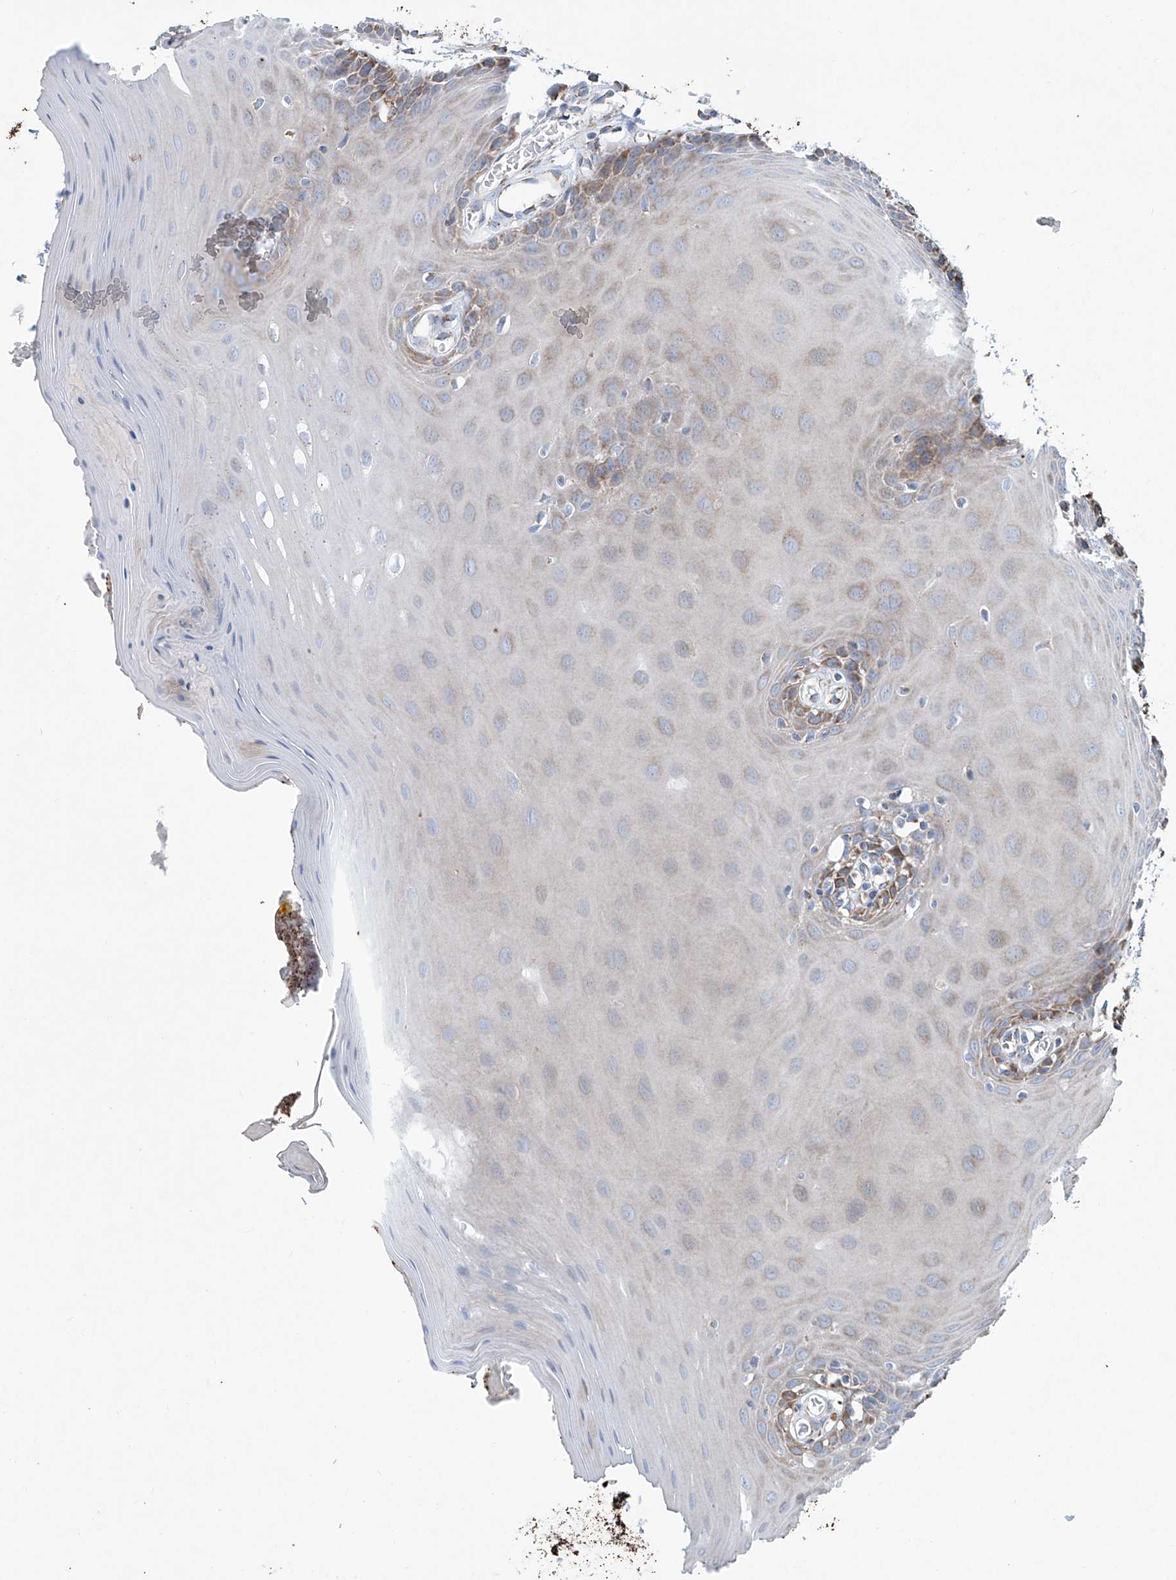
{"staining": {"intensity": "moderate", "quantity": "<25%", "location": "cytoplasmic/membranous"}, "tissue": "oral mucosa", "cell_type": "Squamous epithelial cells", "image_type": "normal", "snomed": [{"axis": "morphology", "description": "Normal tissue, NOS"}, {"axis": "morphology", "description": "Squamous cell carcinoma, NOS"}, {"axis": "topography", "description": "Skeletal muscle"}, {"axis": "topography", "description": "Oral tissue"}, {"axis": "topography", "description": "Salivary gland"}, {"axis": "topography", "description": "Head-Neck"}], "caption": "Immunohistochemistry micrograph of normal human oral mucosa stained for a protein (brown), which reveals low levels of moderate cytoplasmic/membranous expression in approximately <25% of squamous epithelial cells.", "gene": "ALDH6A1", "patient": {"sex": "male", "age": 54}}